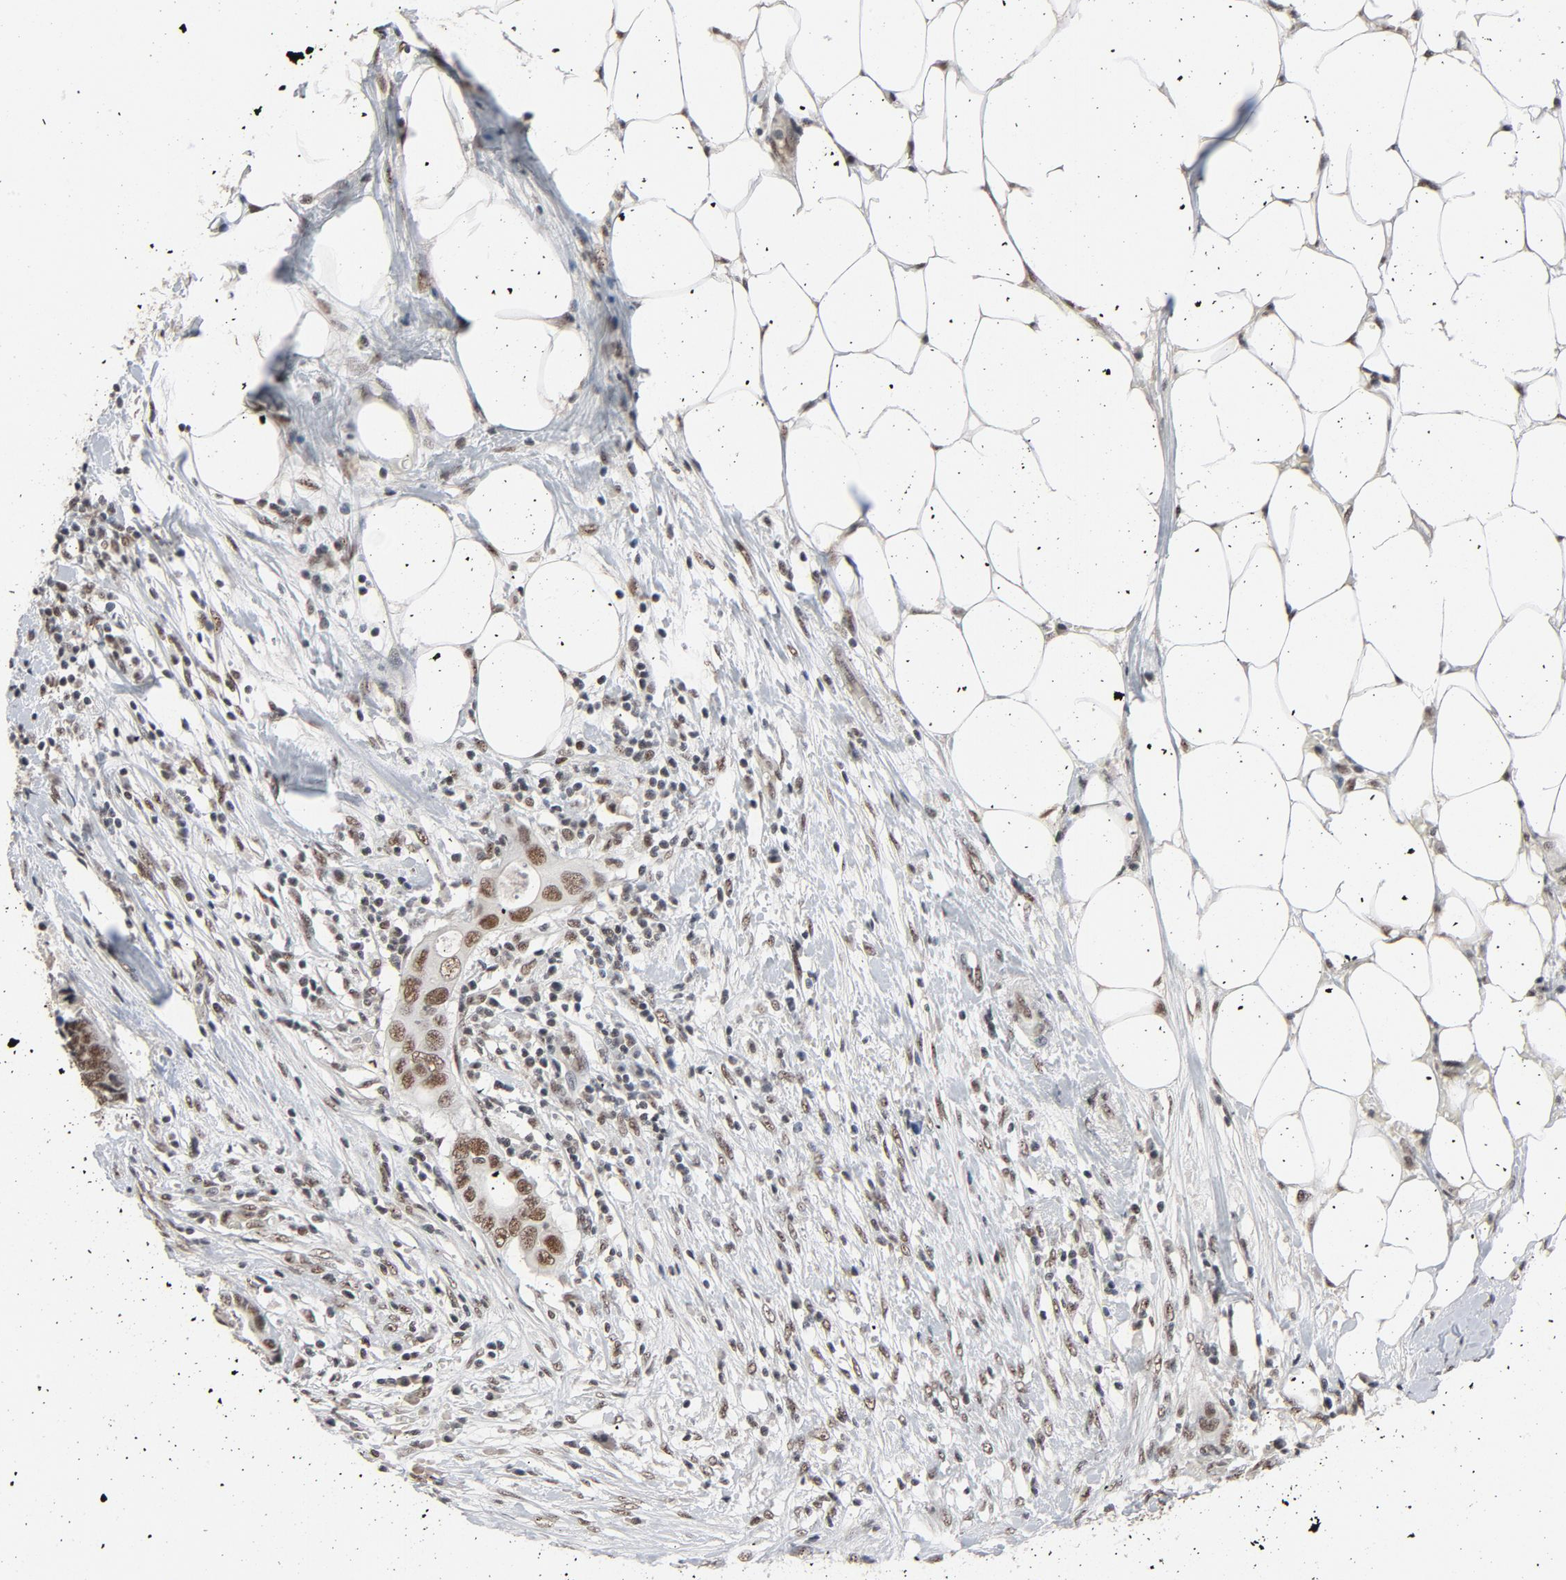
{"staining": {"intensity": "moderate", "quantity": ">75%", "location": "nuclear"}, "tissue": "colorectal cancer", "cell_type": "Tumor cells", "image_type": "cancer", "snomed": [{"axis": "morphology", "description": "Adenocarcinoma, NOS"}, {"axis": "topography", "description": "Colon"}], "caption": "Immunohistochemistry (IHC) of adenocarcinoma (colorectal) displays medium levels of moderate nuclear staining in about >75% of tumor cells. The staining is performed using DAB brown chromogen to label protein expression. The nuclei are counter-stained blue using hematoxylin.", "gene": "MRE11", "patient": {"sex": "male", "age": 71}}